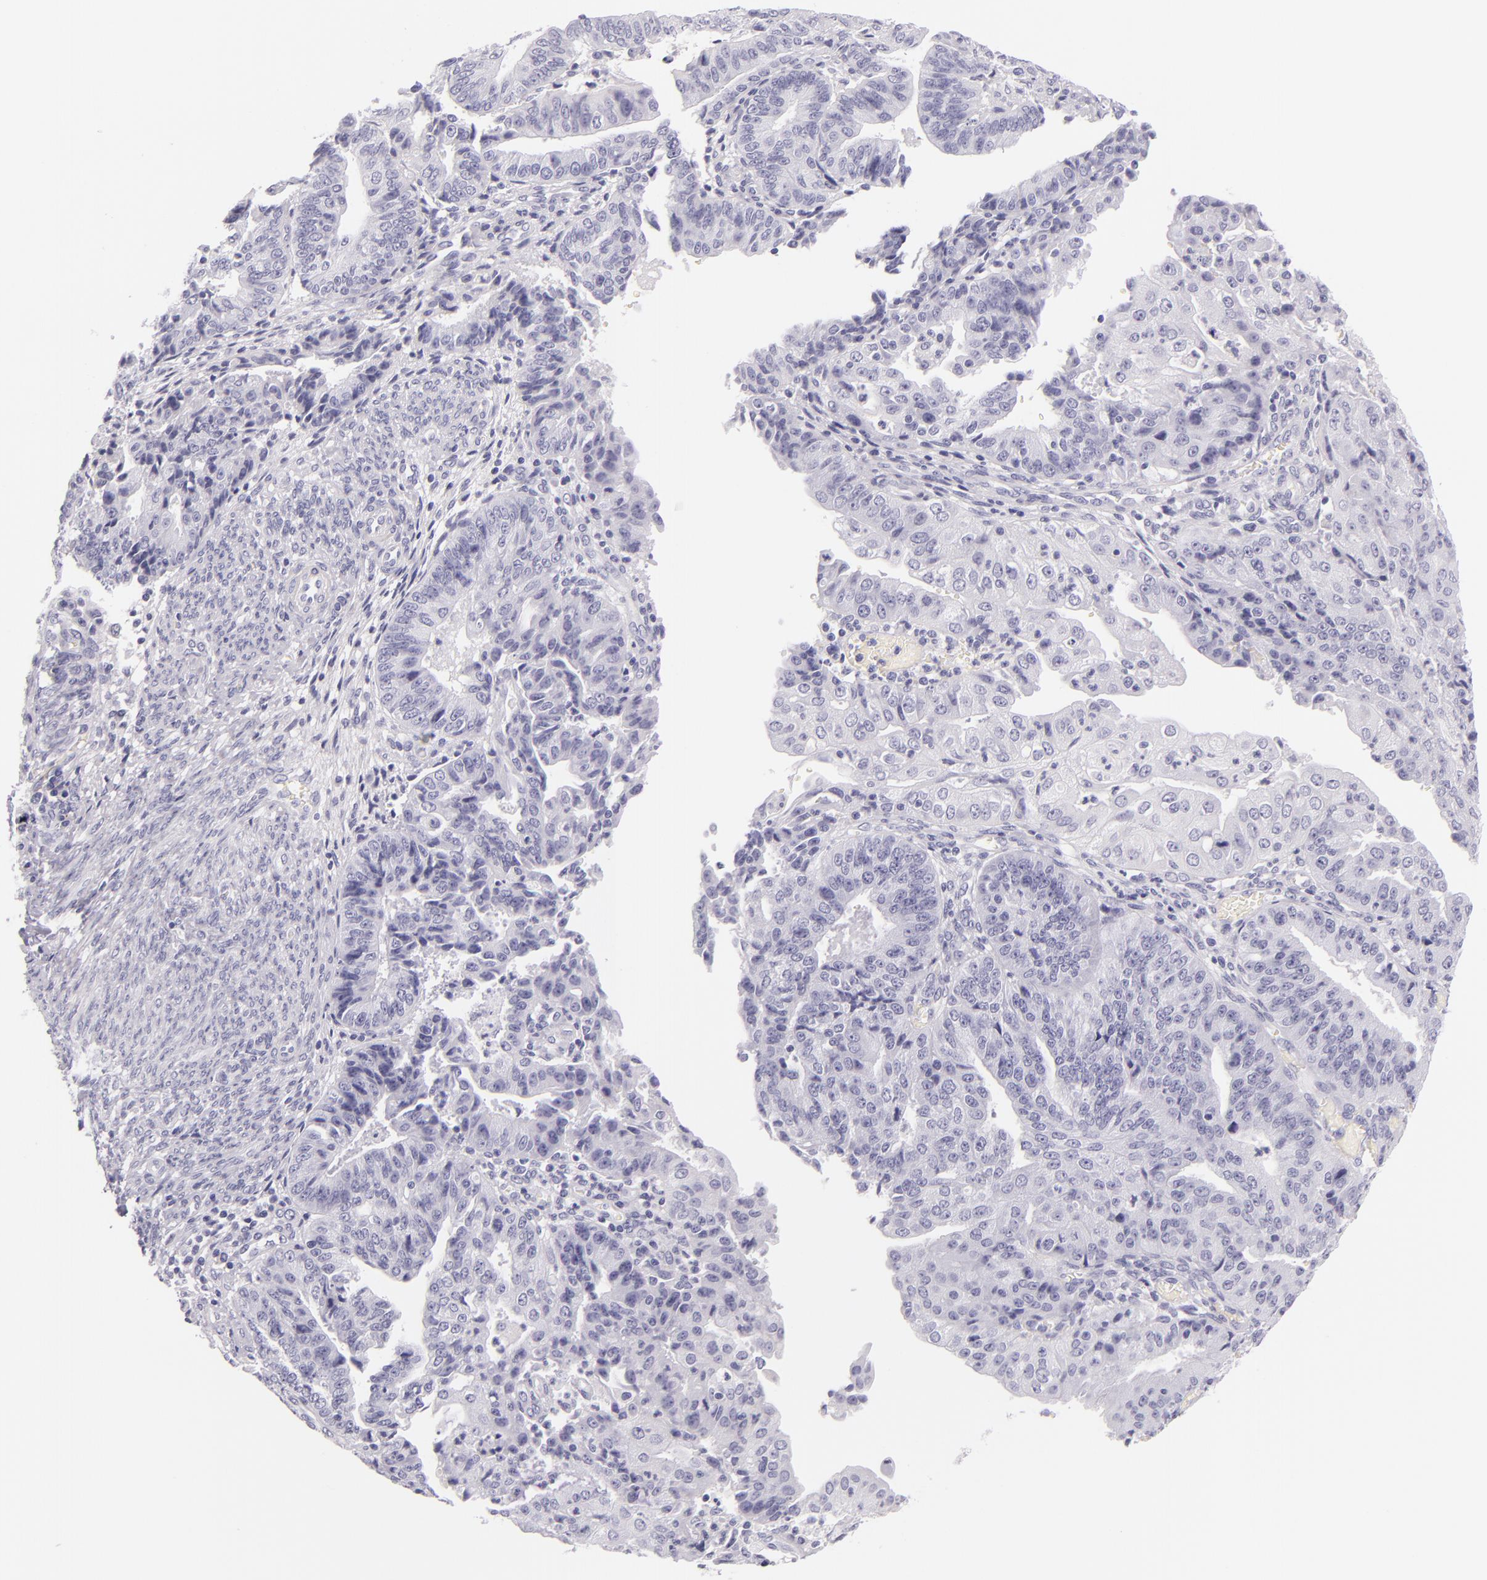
{"staining": {"intensity": "negative", "quantity": "none", "location": "none"}, "tissue": "endometrial cancer", "cell_type": "Tumor cells", "image_type": "cancer", "snomed": [{"axis": "morphology", "description": "Adenocarcinoma, NOS"}, {"axis": "topography", "description": "Endometrium"}], "caption": "This image is of endometrial cancer stained with immunohistochemistry to label a protein in brown with the nuclei are counter-stained blue. There is no positivity in tumor cells. (DAB immunohistochemistry (IHC), high magnification).", "gene": "INA", "patient": {"sex": "female", "age": 56}}